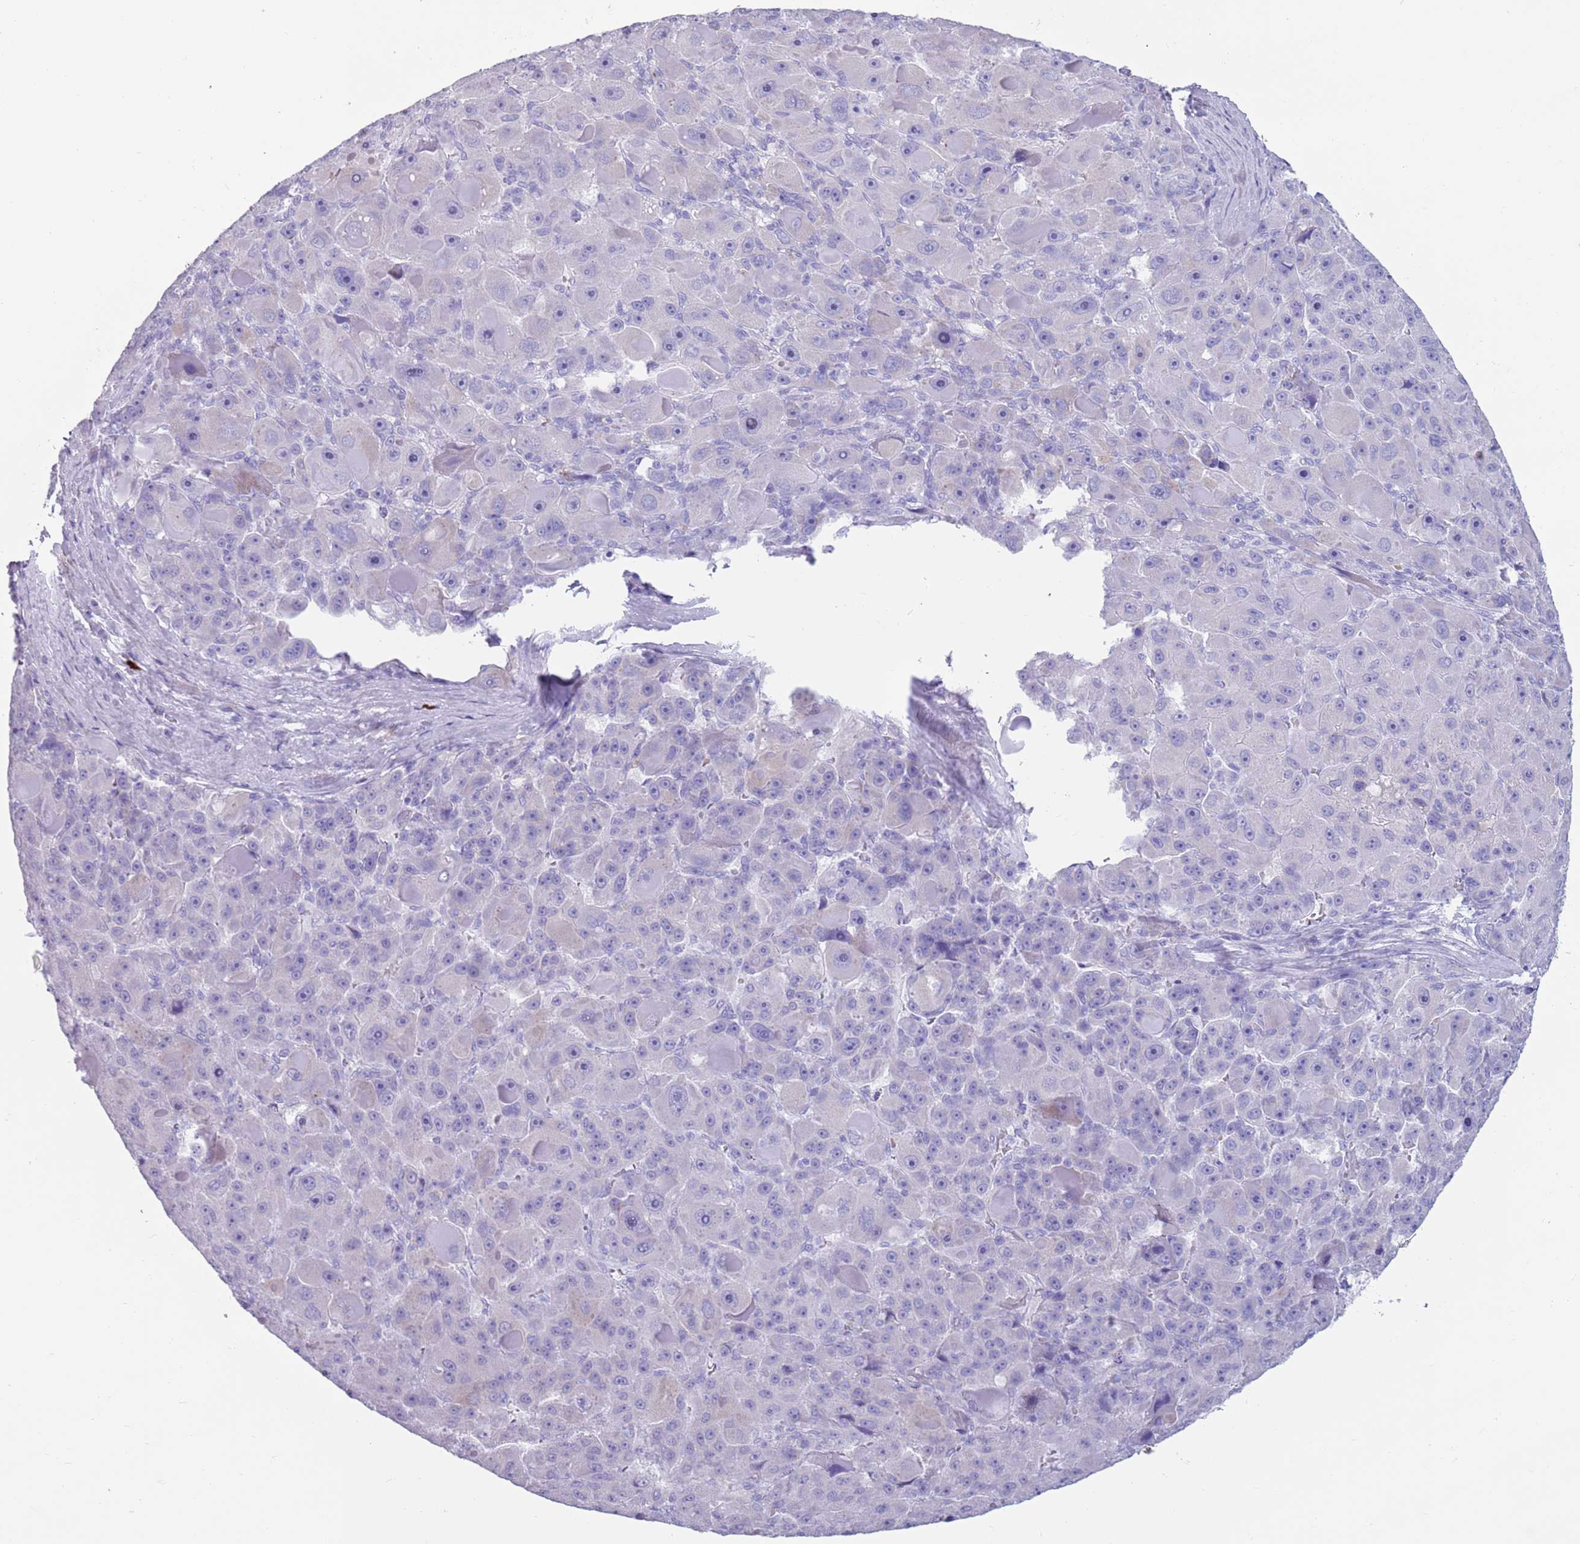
{"staining": {"intensity": "negative", "quantity": "none", "location": "none"}, "tissue": "liver cancer", "cell_type": "Tumor cells", "image_type": "cancer", "snomed": [{"axis": "morphology", "description": "Carcinoma, Hepatocellular, NOS"}, {"axis": "topography", "description": "Liver"}], "caption": "The immunohistochemistry micrograph has no significant staining in tumor cells of liver cancer (hepatocellular carcinoma) tissue.", "gene": "LY6G5B", "patient": {"sex": "male", "age": 76}}